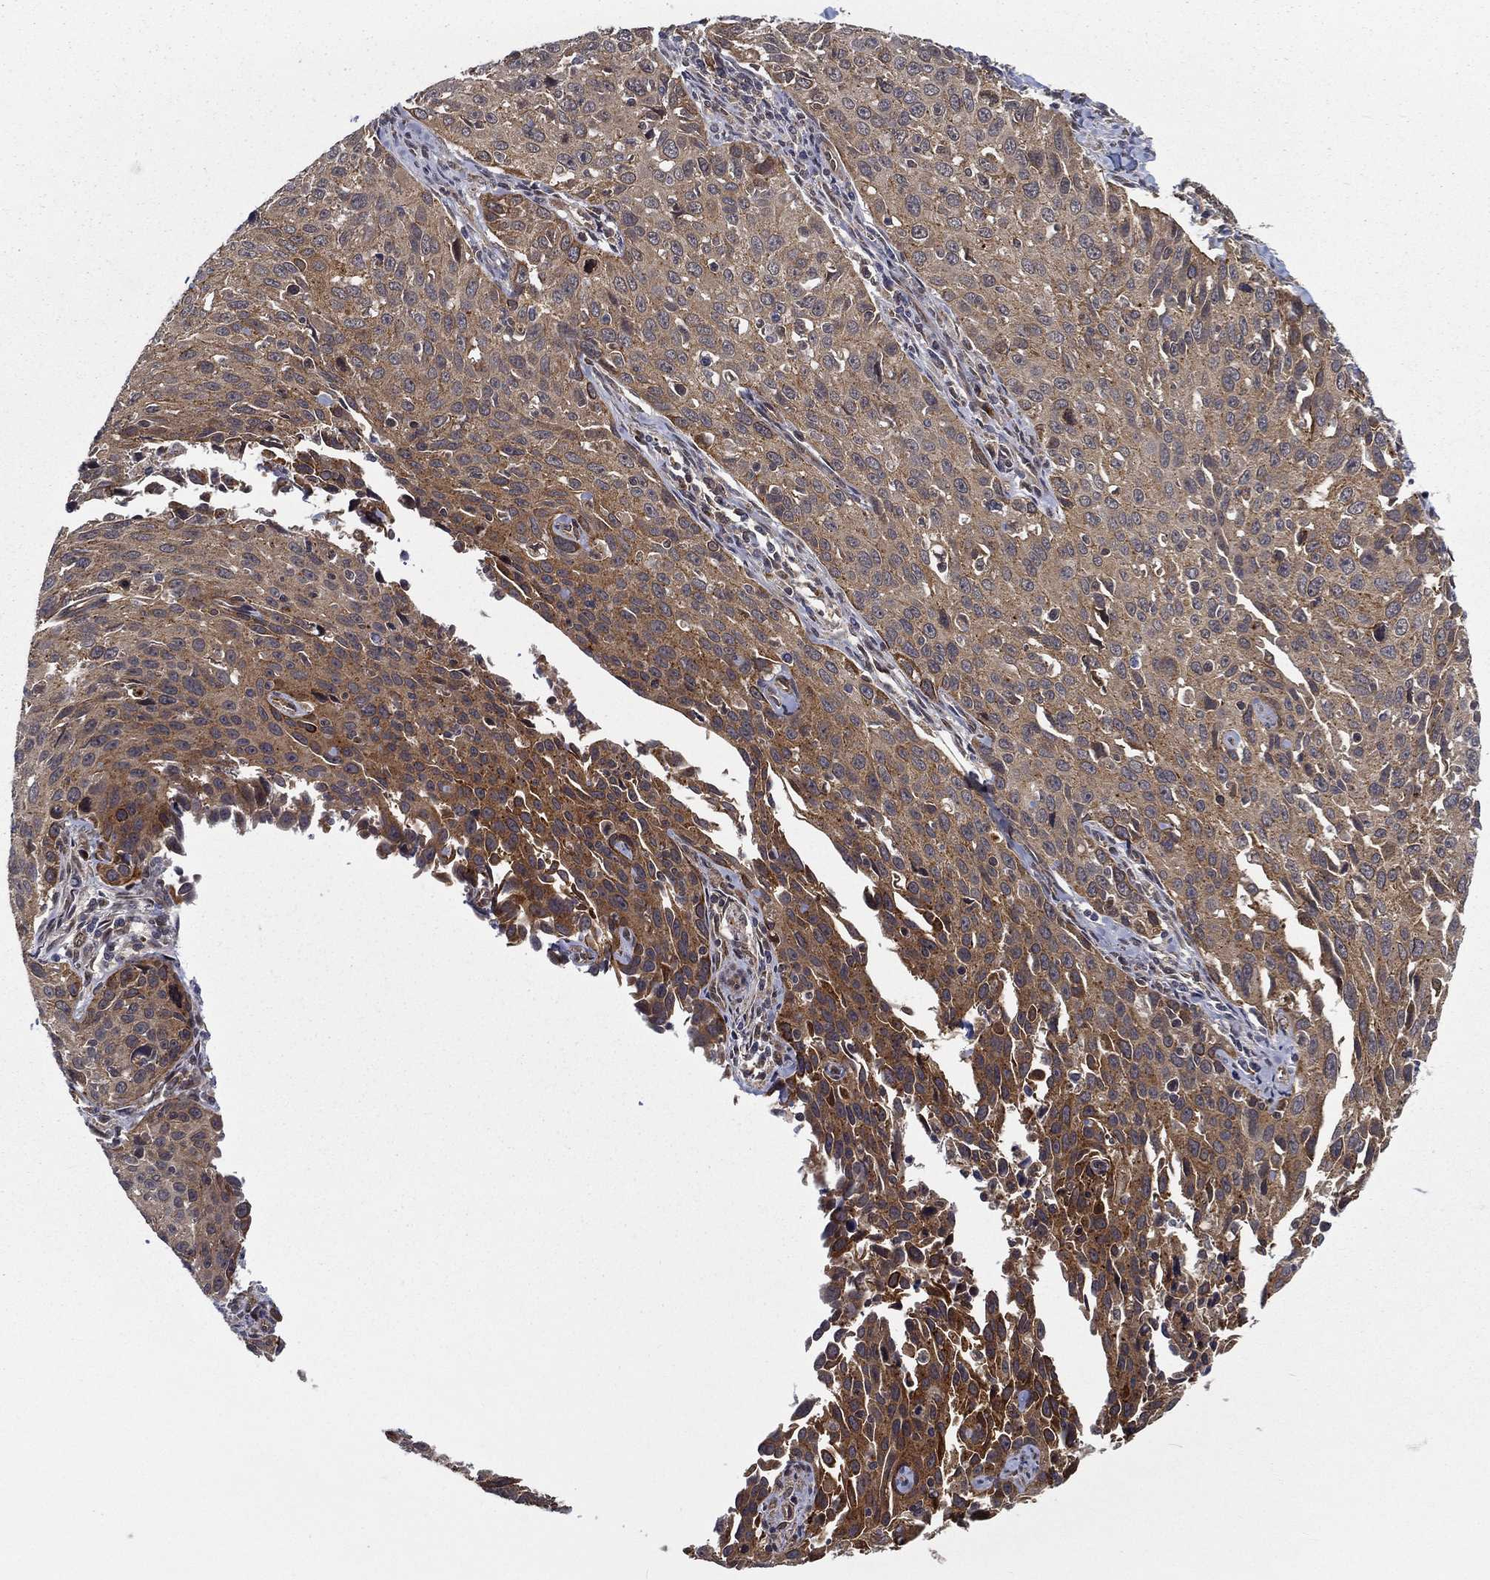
{"staining": {"intensity": "moderate", "quantity": "25%-75%", "location": "cytoplasmic/membranous"}, "tissue": "cervical cancer", "cell_type": "Tumor cells", "image_type": "cancer", "snomed": [{"axis": "morphology", "description": "Squamous cell carcinoma, NOS"}, {"axis": "topography", "description": "Cervix"}], "caption": "Immunohistochemical staining of human cervical cancer shows medium levels of moderate cytoplasmic/membranous expression in approximately 25%-75% of tumor cells.", "gene": "UACA", "patient": {"sex": "female", "age": 26}}